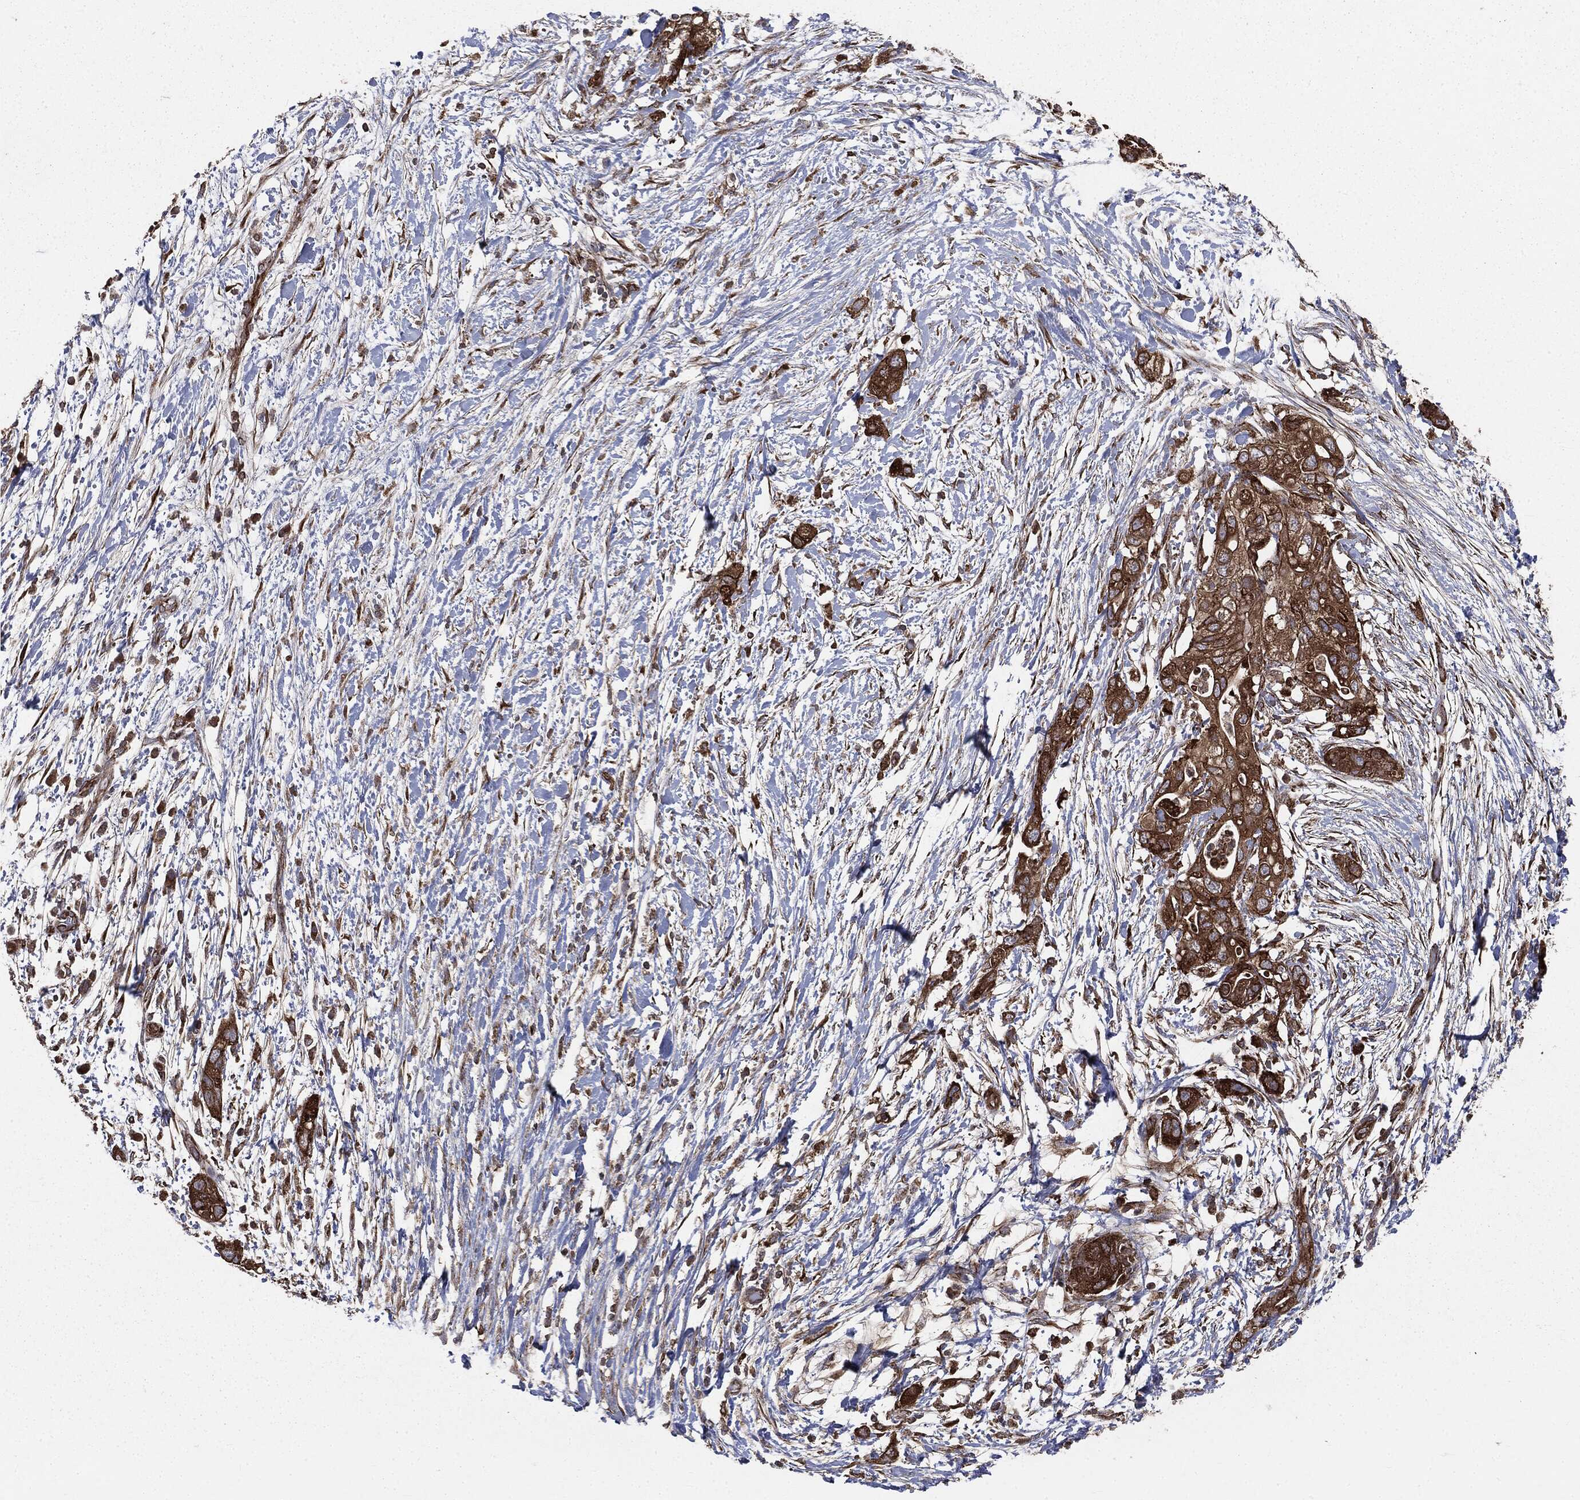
{"staining": {"intensity": "strong", "quantity": ">75%", "location": "cytoplasmic/membranous"}, "tissue": "pancreatic cancer", "cell_type": "Tumor cells", "image_type": "cancer", "snomed": [{"axis": "morphology", "description": "Adenocarcinoma, NOS"}, {"axis": "topography", "description": "Pancreas"}], "caption": "A brown stain shows strong cytoplasmic/membranous expression of a protein in pancreatic adenocarcinoma tumor cells. (DAB IHC, brown staining for protein, blue staining for nuclei).", "gene": "PLOD3", "patient": {"sex": "female", "age": 72}}